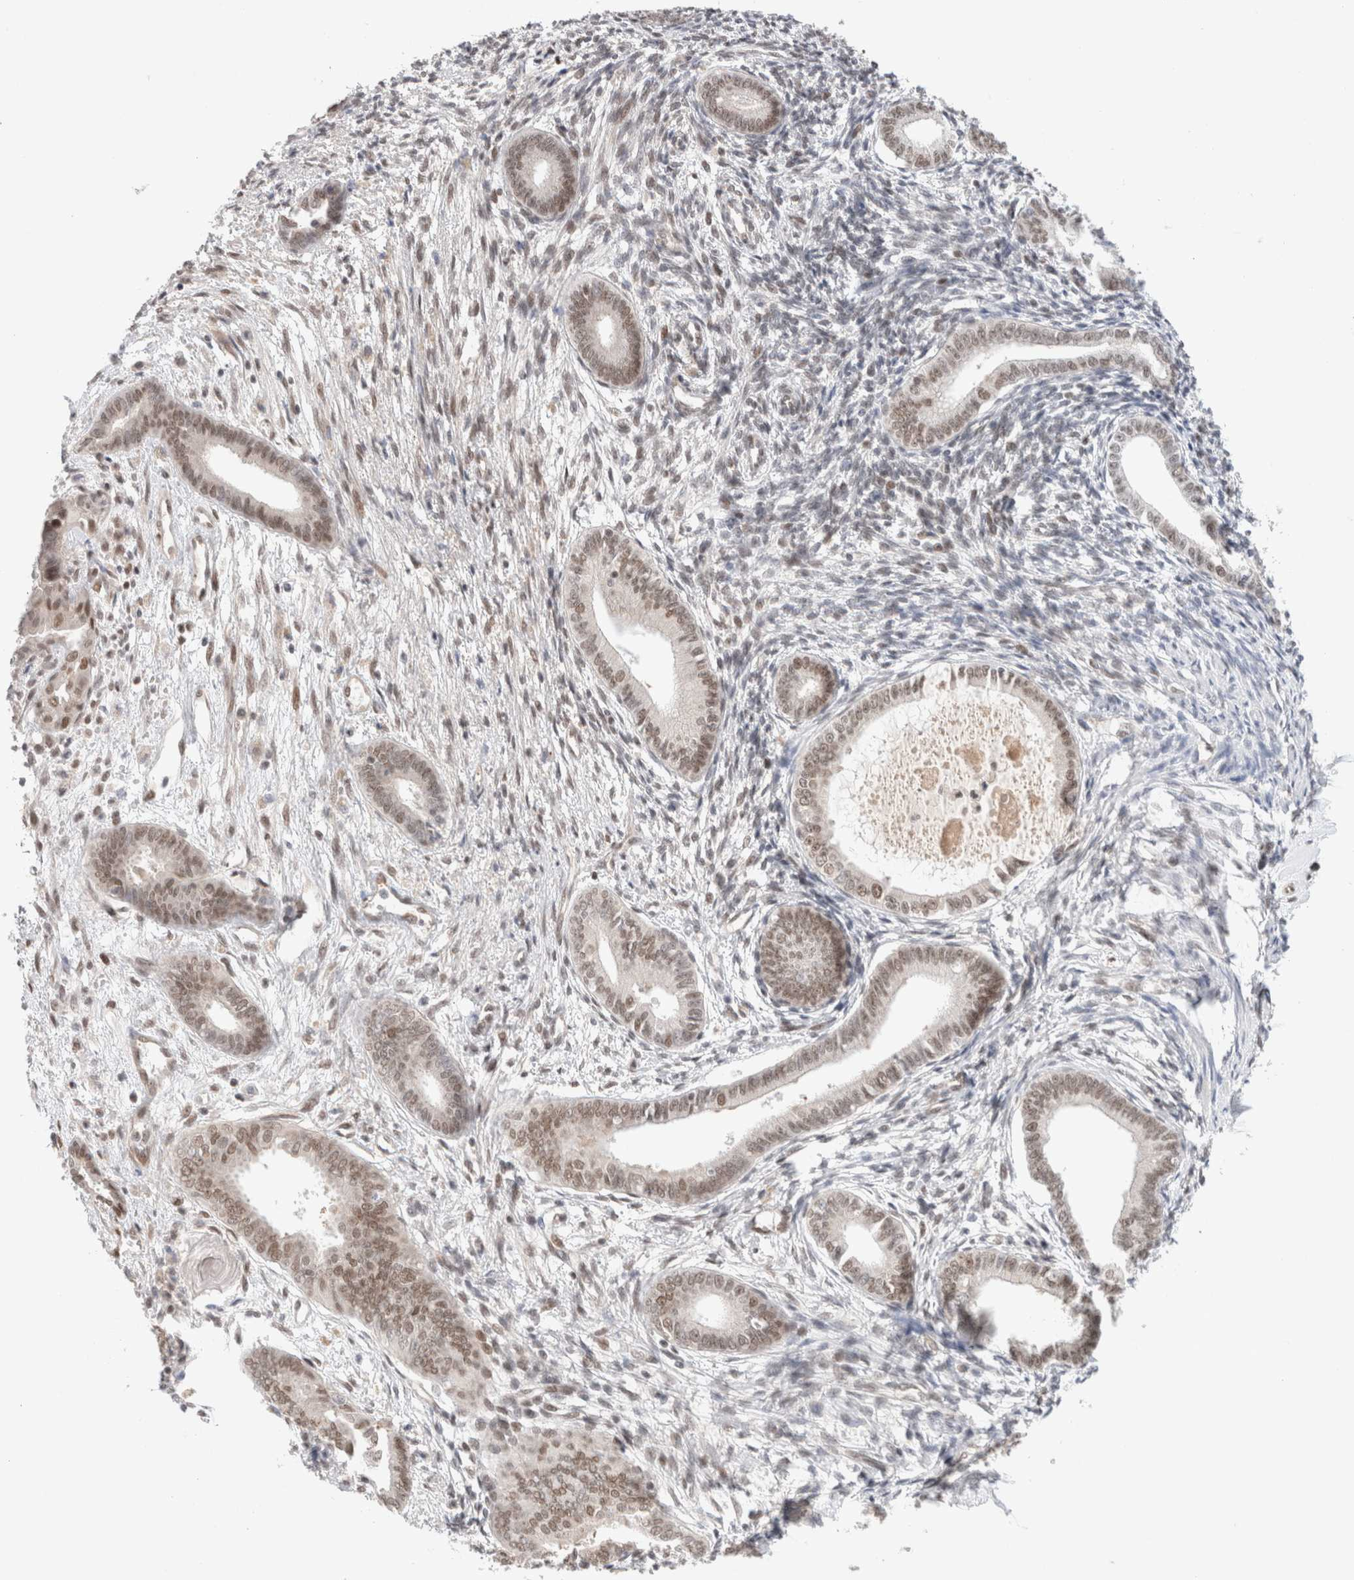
{"staining": {"intensity": "negative", "quantity": "none", "location": "none"}, "tissue": "endometrium", "cell_type": "Cells in endometrial stroma", "image_type": "normal", "snomed": [{"axis": "morphology", "description": "Normal tissue, NOS"}, {"axis": "topography", "description": "Endometrium"}], "caption": "High power microscopy image of an immunohistochemistry (IHC) histopathology image of unremarkable endometrium, revealing no significant staining in cells in endometrial stroma.", "gene": "GATAD2A", "patient": {"sex": "female", "age": 56}}